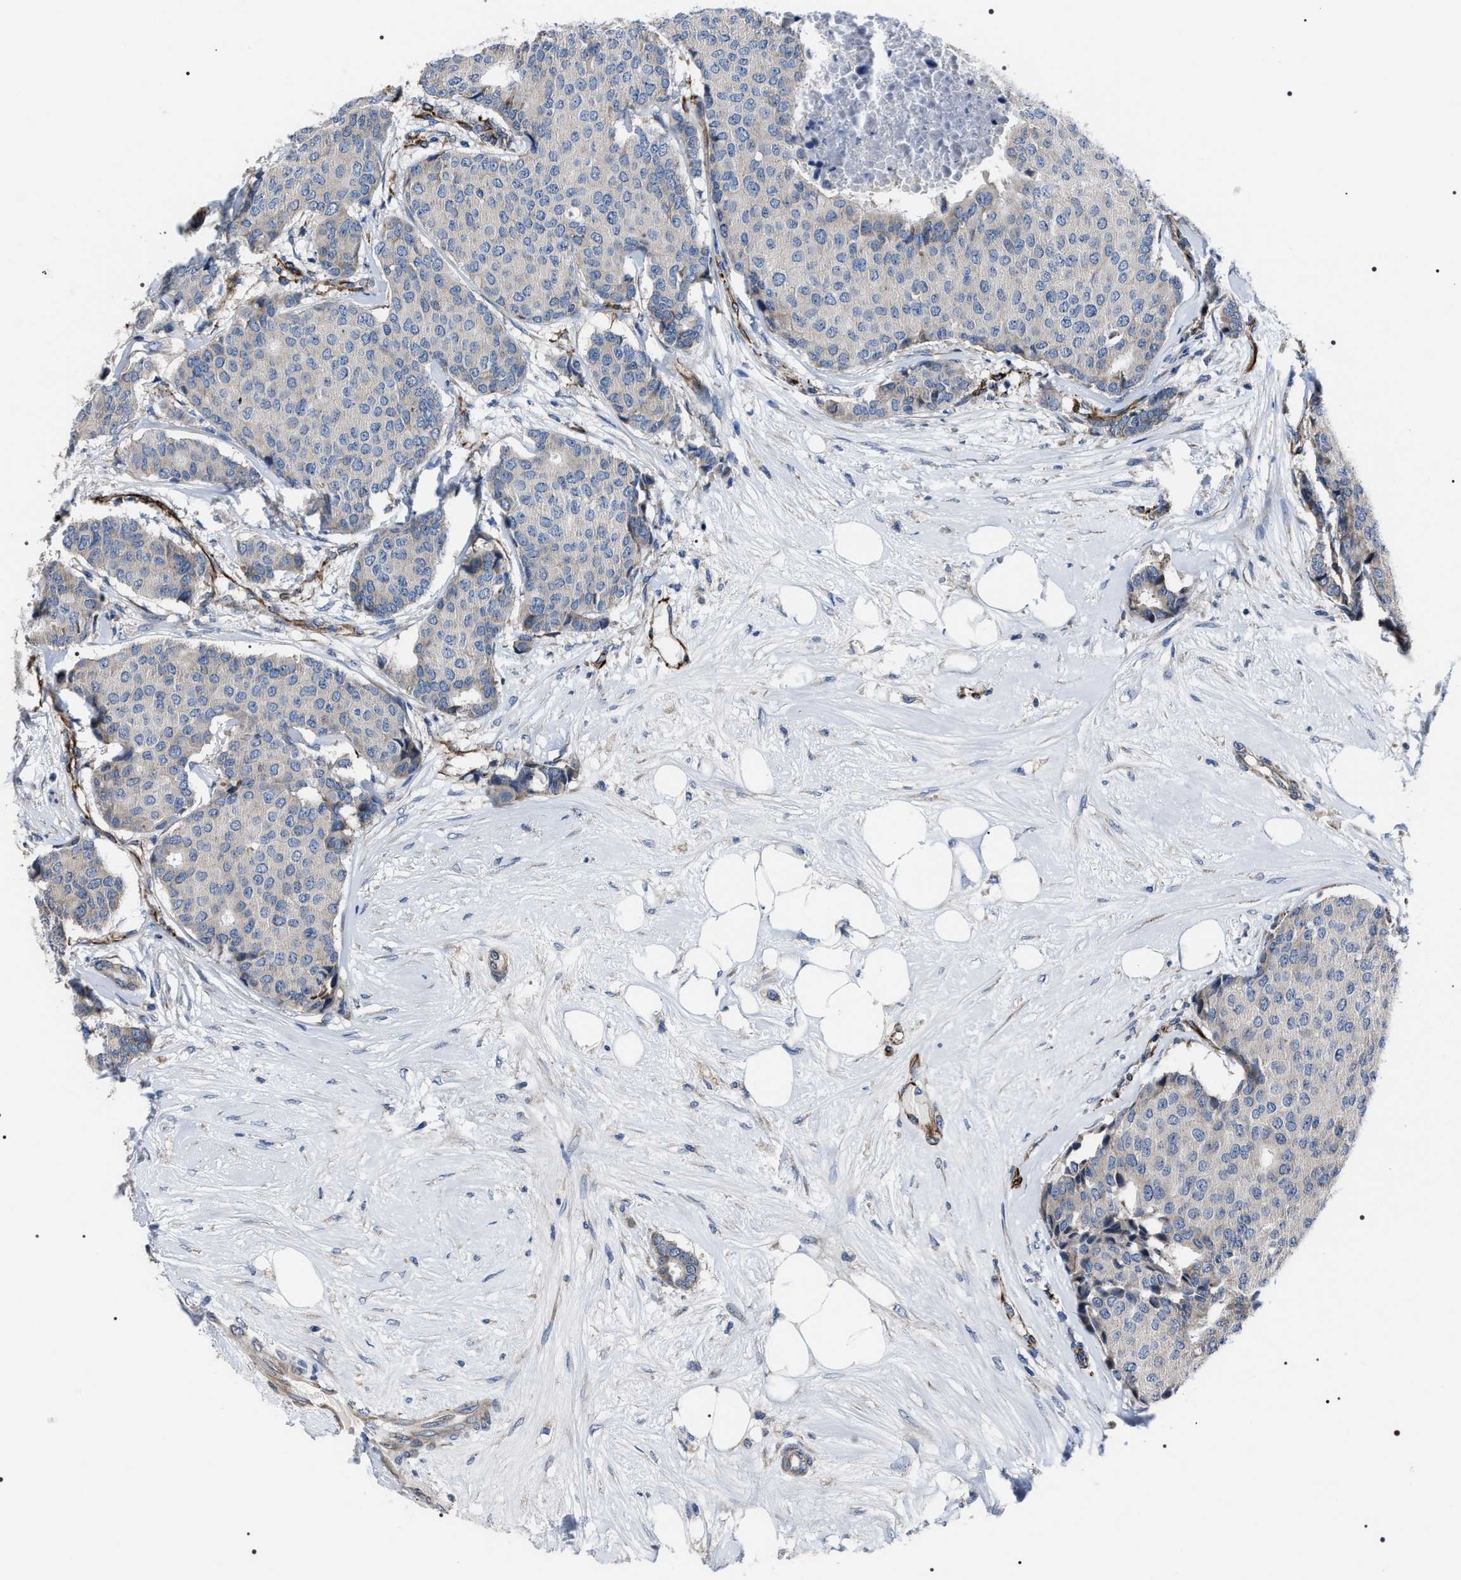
{"staining": {"intensity": "negative", "quantity": "none", "location": "none"}, "tissue": "breast cancer", "cell_type": "Tumor cells", "image_type": "cancer", "snomed": [{"axis": "morphology", "description": "Duct carcinoma"}, {"axis": "topography", "description": "Breast"}], "caption": "This is a histopathology image of IHC staining of intraductal carcinoma (breast), which shows no positivity in tumor cells.", "gene": "PKD1L1", "patient": {"sex": "female", "age": 75}}